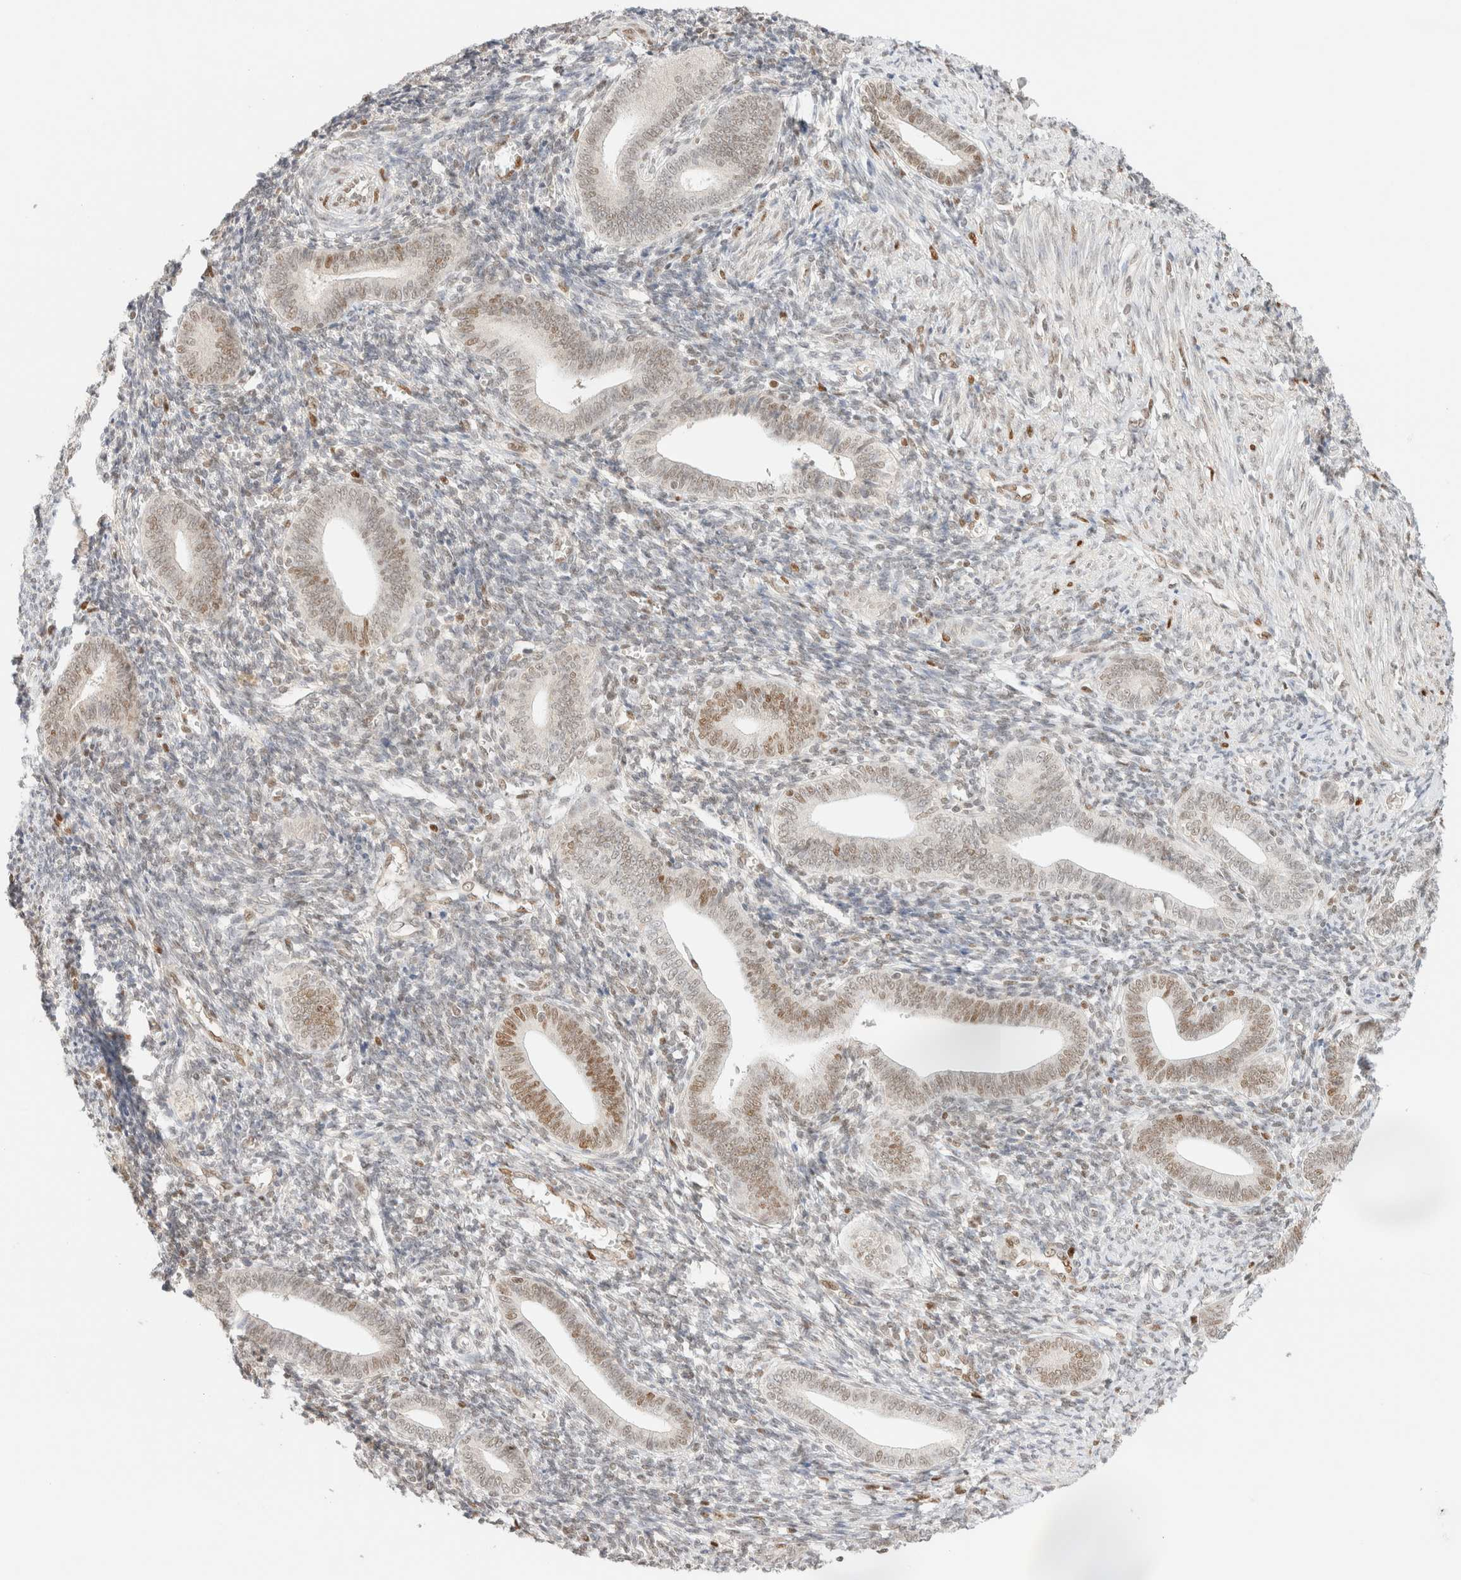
{"staining": {"intensity": "weak", "quantity": "<25%", "location": "nuclear"}, "tissue": "endometrium", "cell_type": "Cells in endometrial stroma", "image_type": "normal", "snomed": [{"axis": "morphology", "description": "Normal tissue, NOS"}, {"axis": "topography", "description": "Uterus"}, {"axis": "topography", "description": "Endometrium"}], "caption": "Immunohistochemistry micrograph of unremarkable endometrium stained for a protein (brown), which displays no expression in cells in endometrial stroma.", "gene": "DDB2", "patient": {"sex": "female", "age": 33}}